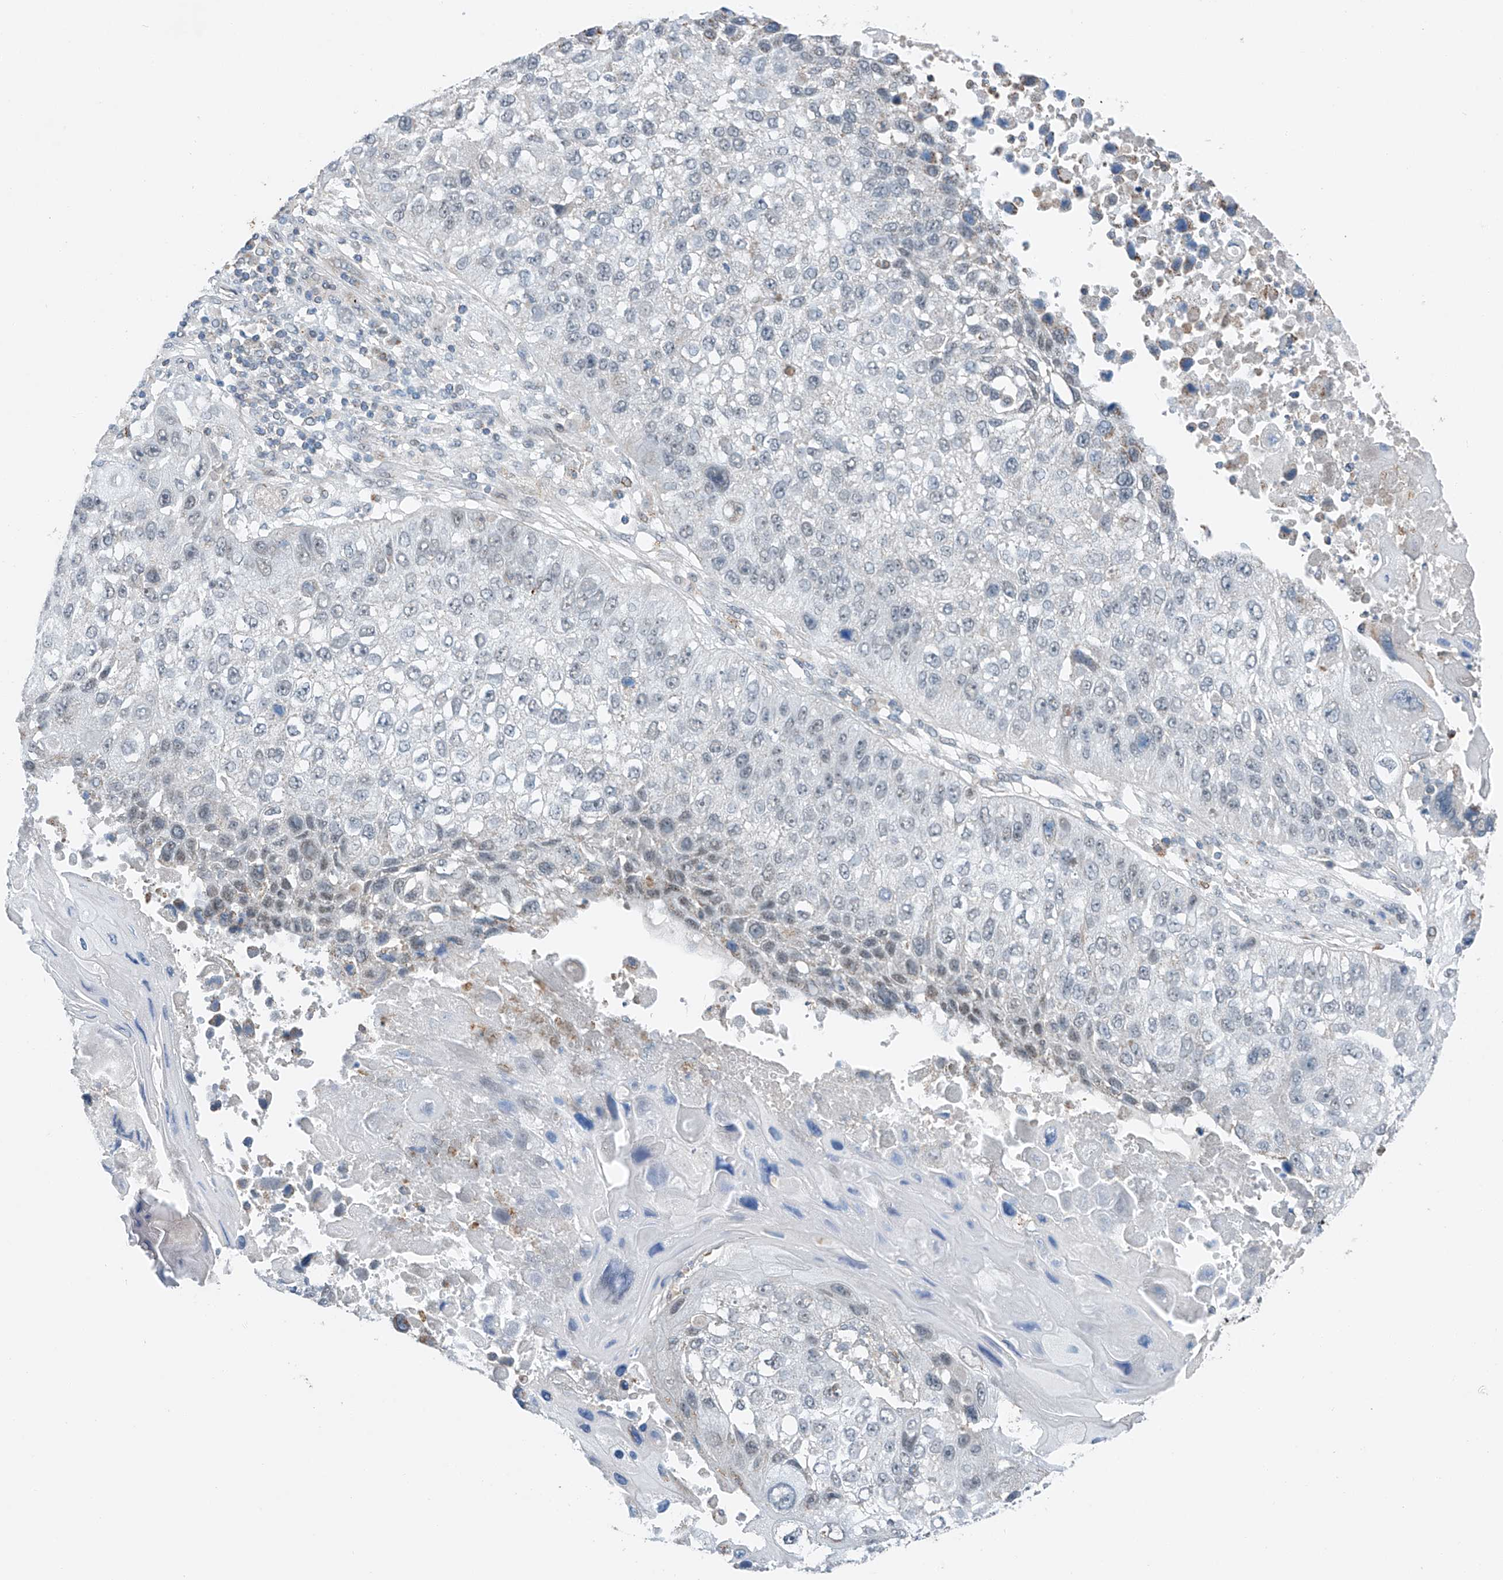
{"staining": {"intensity": "negative", "quantity": "none", "location": "none"}, "tissue": "lung cancer", "cell_type": "Tumor cells", "image_type": "cancer", "snomed": [{"axis": "morphology", "description": "Squamous cell carcinoma, NOS"}, {"axis": "topography", "description": "Lung"}], "caption": "Immunohistochemistry (IHC) of squamous cell carcinoma (lung) exhibits no positivity in tumor cells. (Immunohistochemistry (IHC), brightfield microscopy, high magnification).", "gene": "KLF15", "patient": {"sex": "male", "age": 61}}